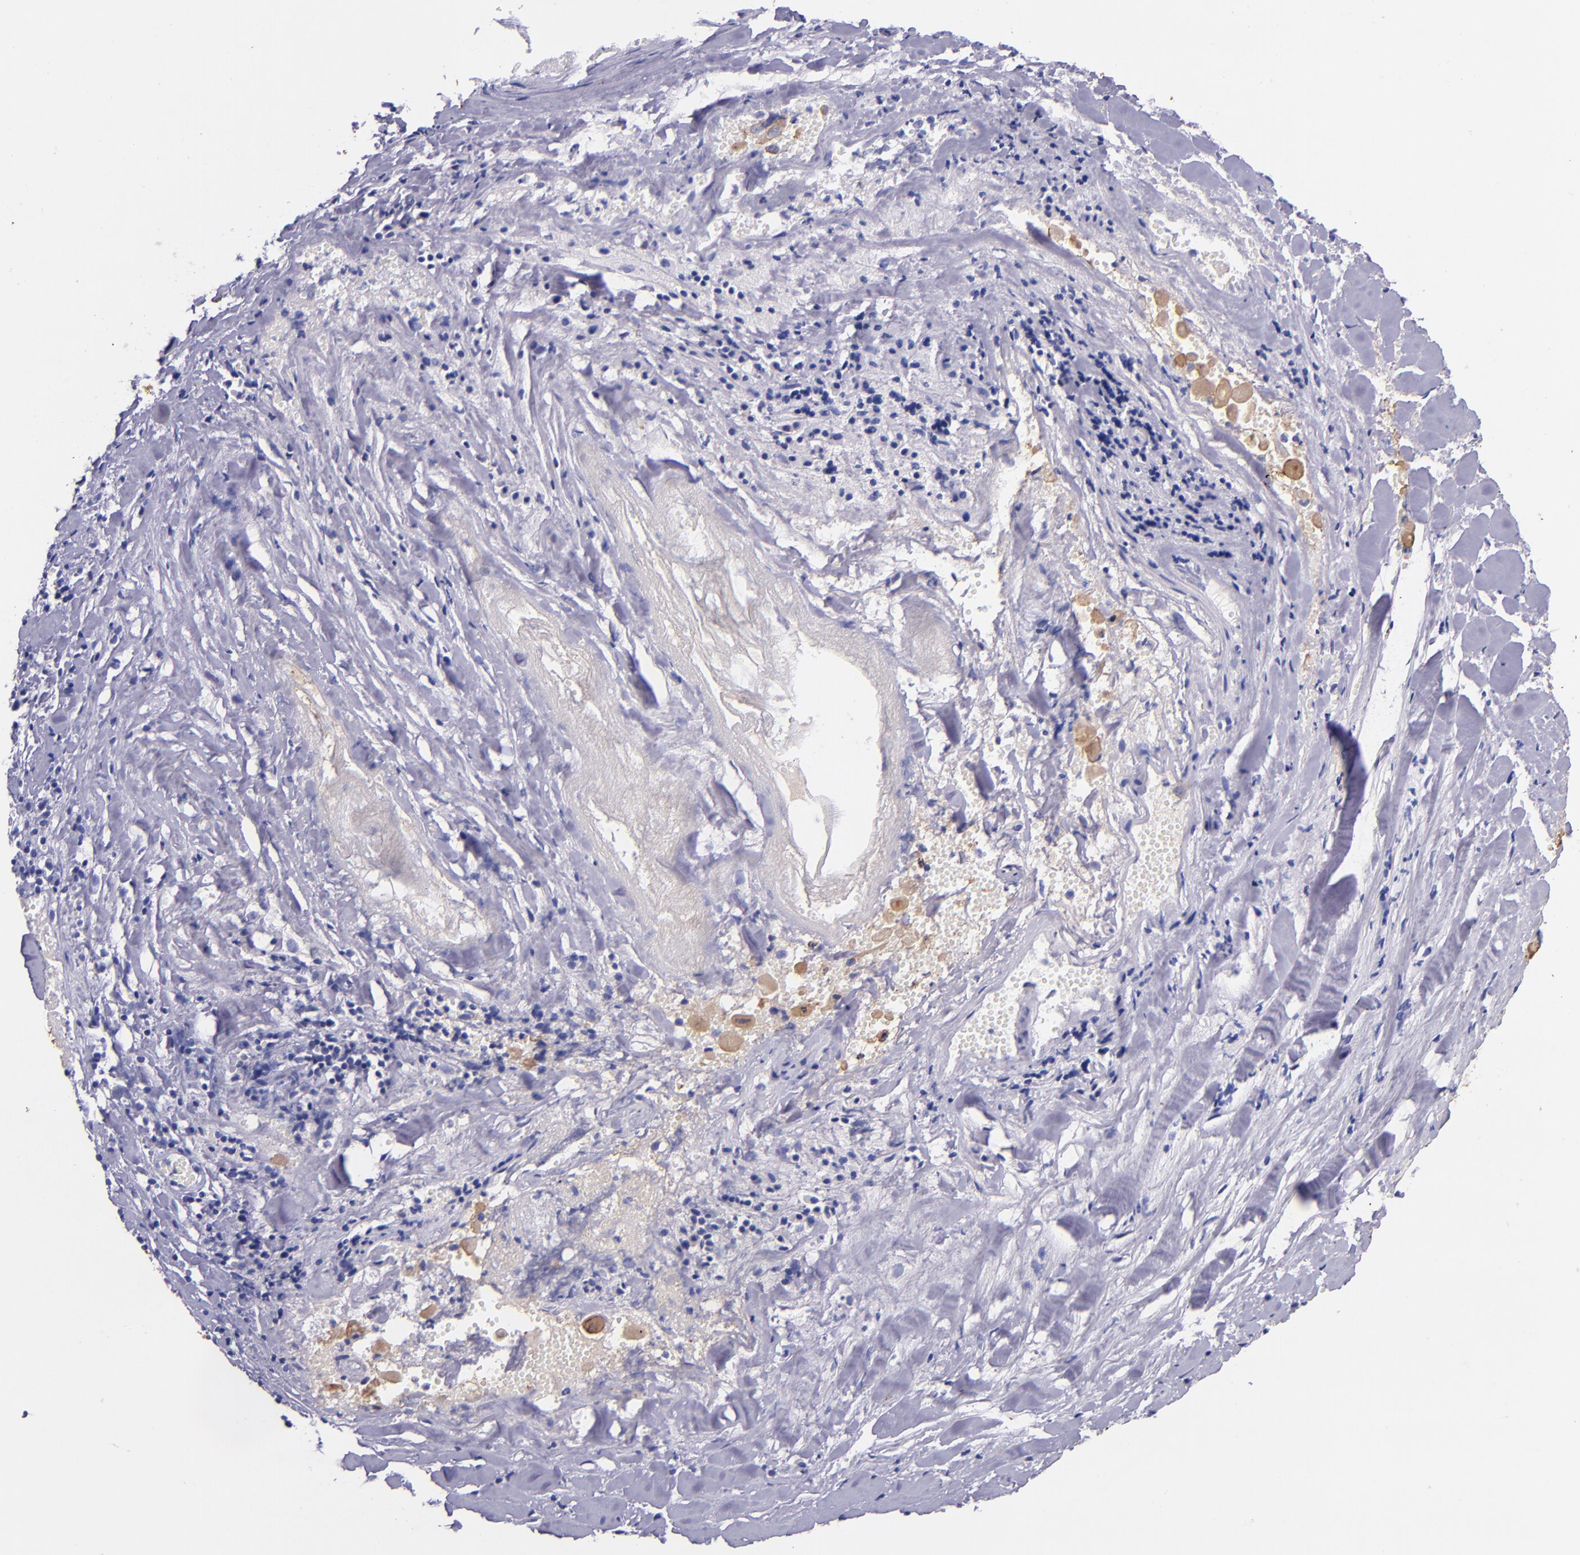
{"staining": {"intensity": "weak", "quantity": ">75%", "location": "cytoplasmic/membranous"}, "tissue": "lung cancer", "cell_type": "Tumor cells", "image_type": "cancer", "snomed": [{"axis": "morphology", "description": "Adenocarcinoma, NOS"}, {"axis": "topography", "description": "Lung"}], "caption": "Brown immunohistochemical staining in human adenocarcinoma (lung) shows weak cytoplasmic/membranous positivity in about >75% of tumor cells.", "gene": "KRT4", "patient": {"sex": "male", "age": 60}}